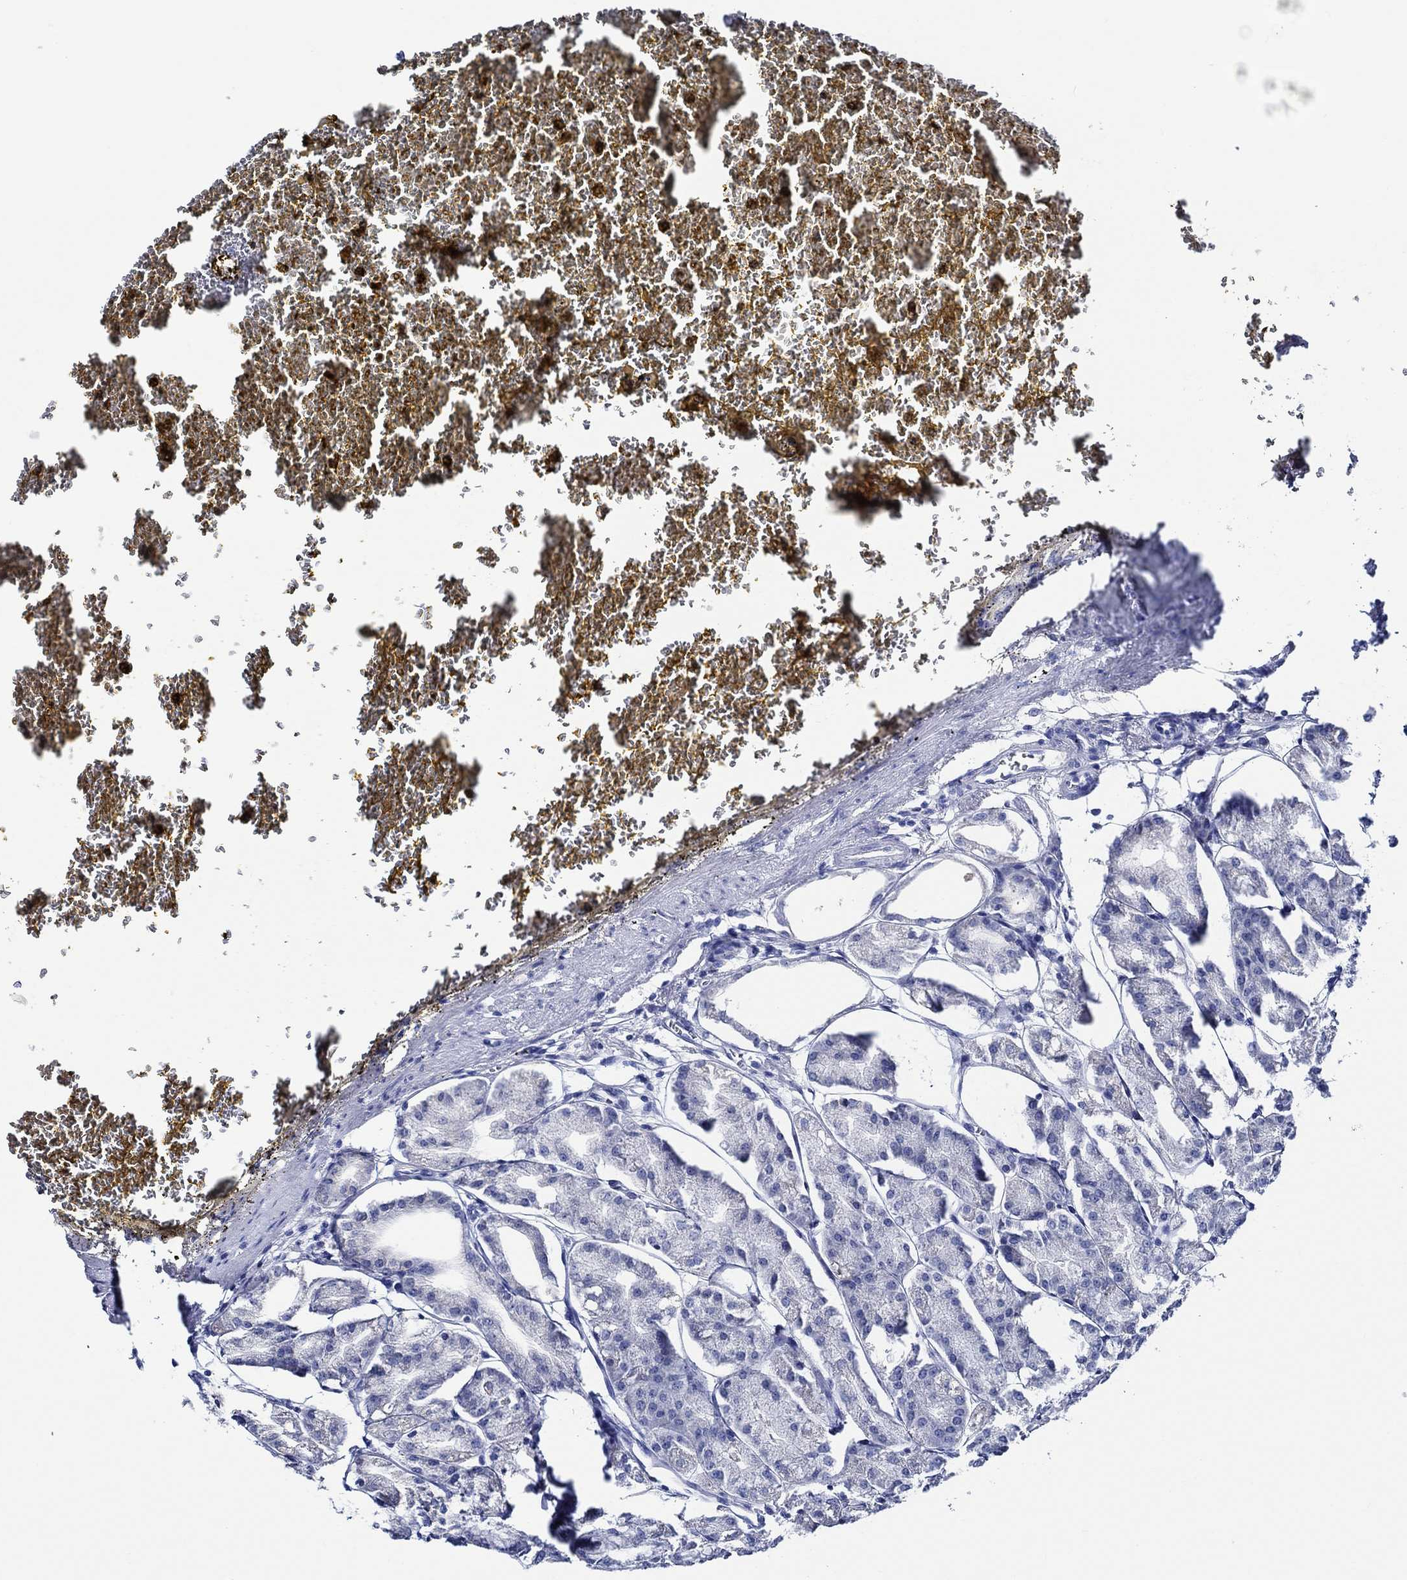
{"staining": {"intensity": "negative", "quantity": "none", "location": "none"}, "tissue": "stomach", "cell_type": "Glandular cells", "image_type": "normal", "snomed": [{"axis": "morphology", "description": "Normal tissue, NOS"}, {"axis": "topography", "description": "Stomach, lower"}], "caption": "DAB (3,3'-diaminobenzidine) immunohistochemical staining of benign stomach demonstrates no significant expression in glandular cells.", "gene": "WDR62", "patient": {"sex": "male", "age": 71}}